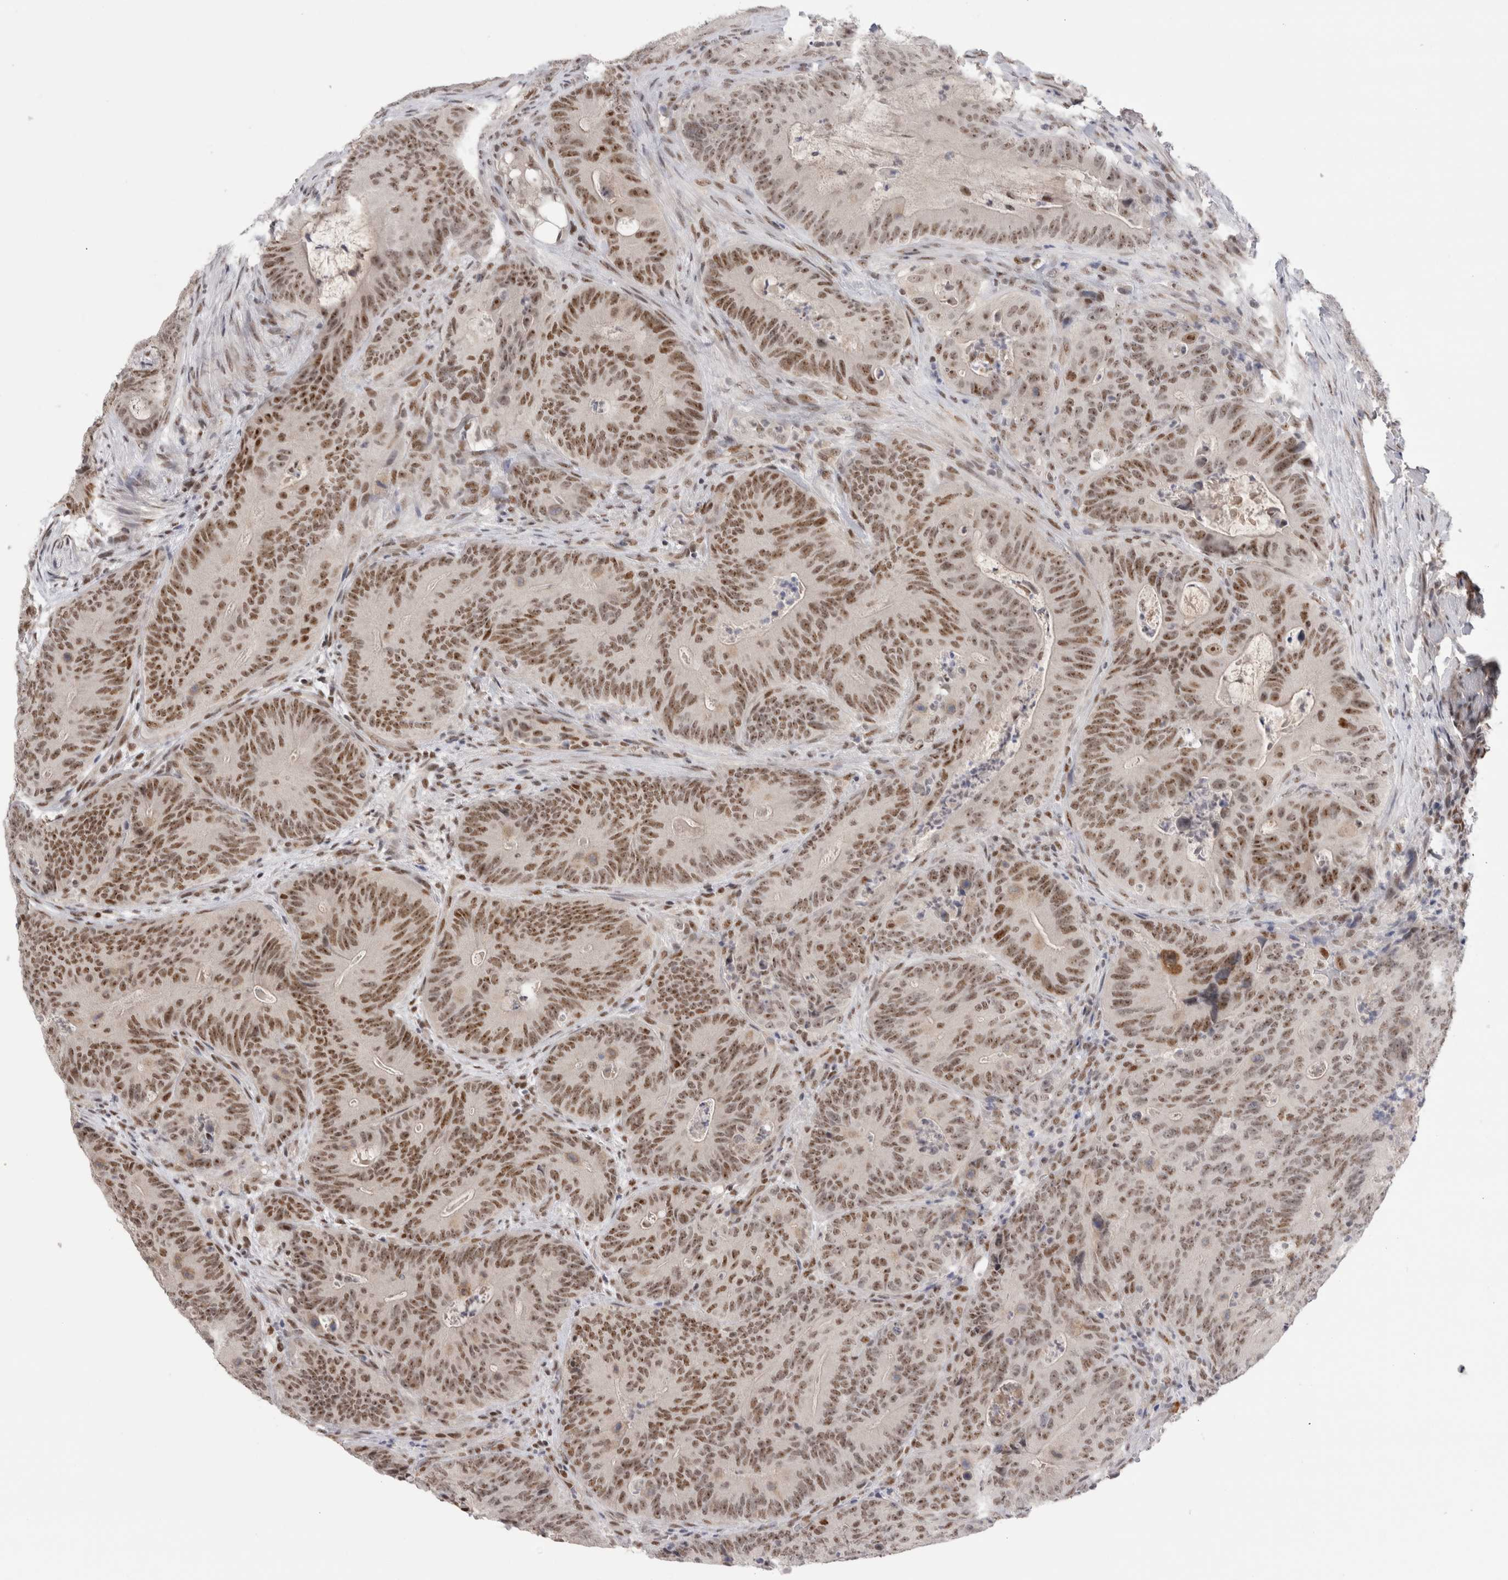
{"staining": {"intensity": "moderate", "quantity": ">75%", "location": "nuclear"}, "tissue": "colorectal cancer", "cell_type": "Tumor cells", "image_type": "cancer", "snomed": [{"axis": "morphology", "description": "Normal tissue, NOS"}, {"axis": "topography", "description": "Colon"}], "caption": "Immunohistochemical staining of colorectal cancer displays medium levels of moderate nuclear protein staining in approximately >75% of tumor cells.", "gene": "ZNF24", "patient": {"sex": "female", "age": 82}}